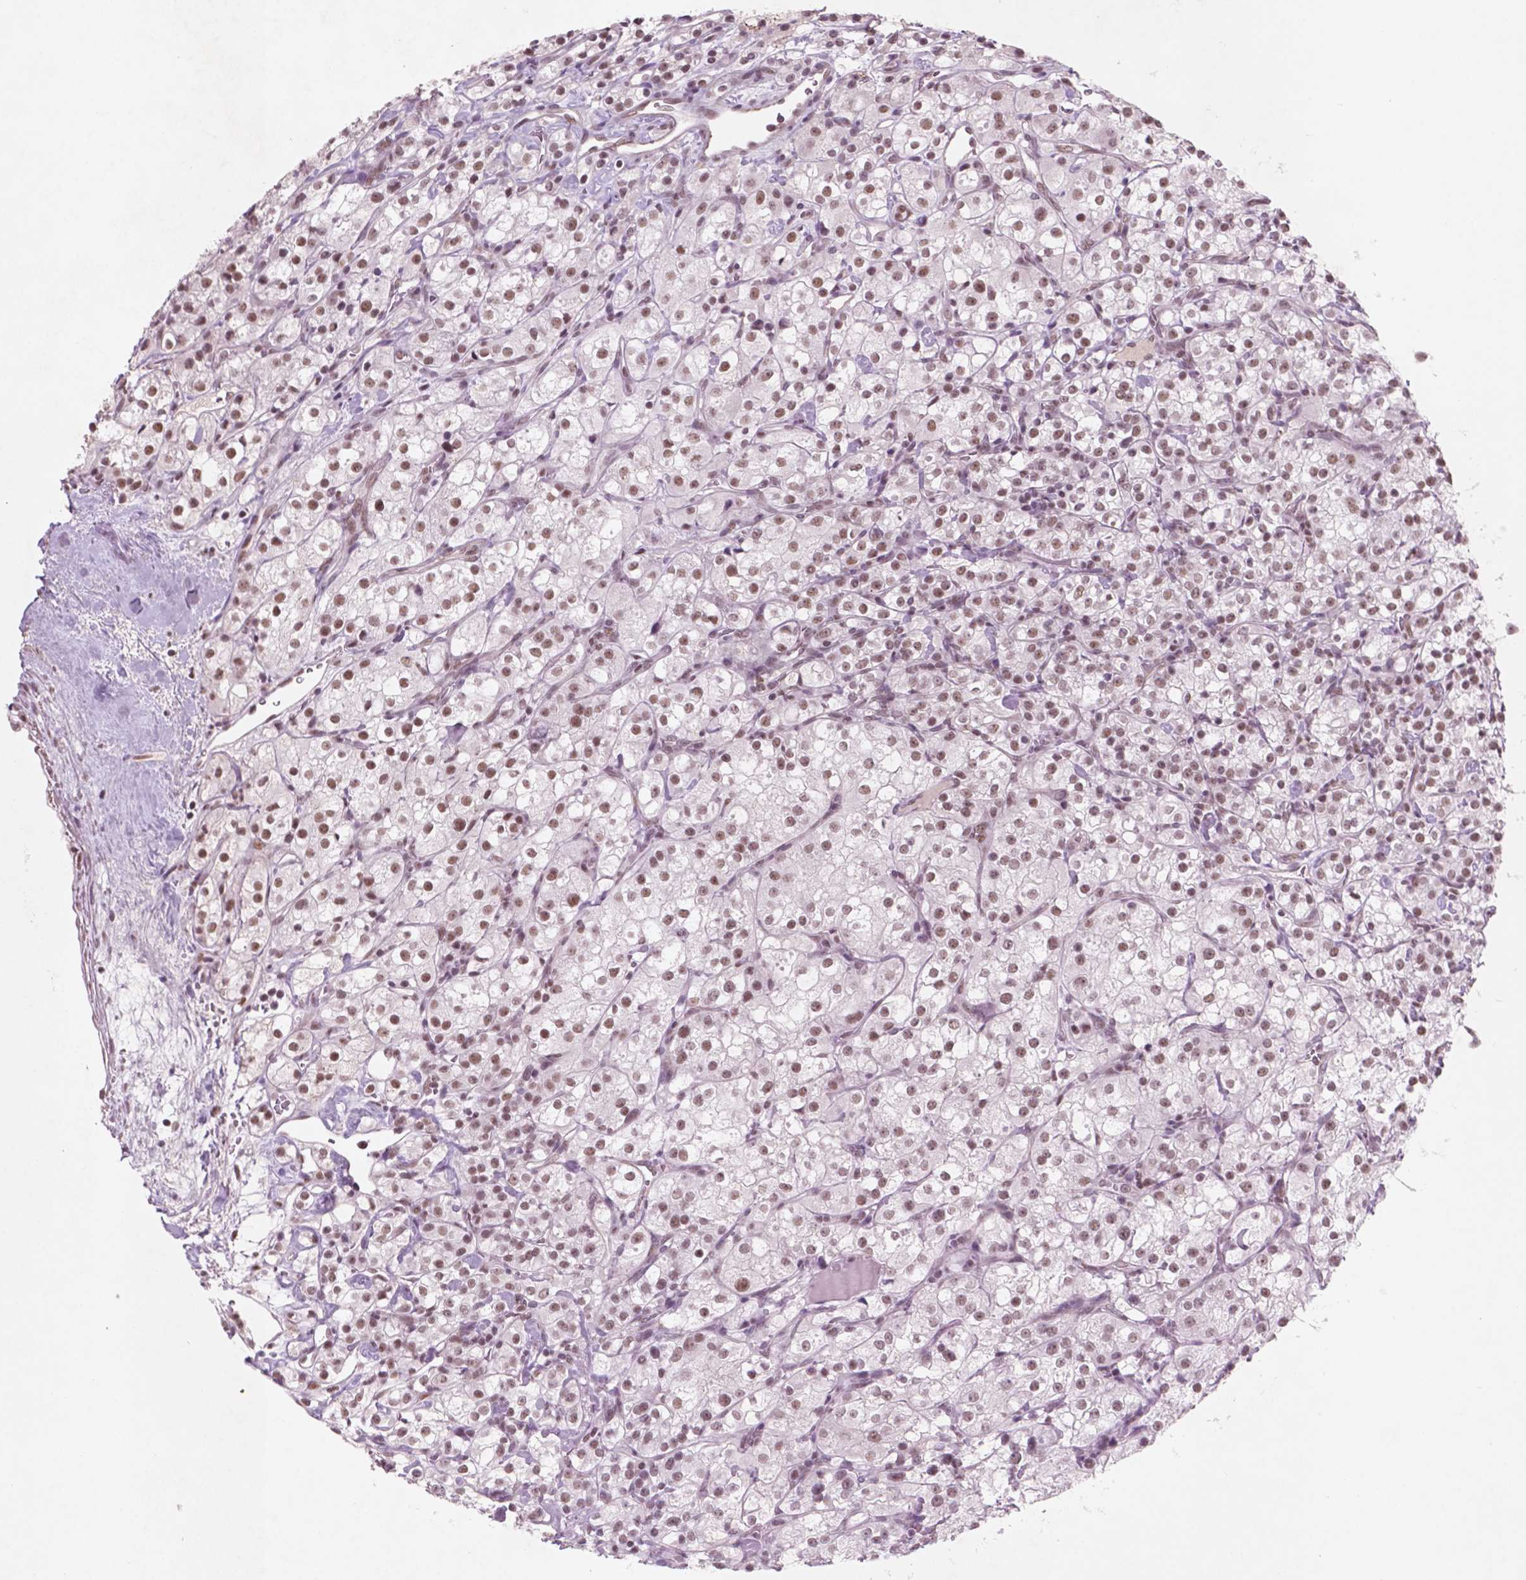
{"staining": {"intensity": "moderate", "quantity": ">75%", "location": "nuclear"}, "tissue": "renal cancer", "cell_type": "Tumor cells", "image_type": "cancer", "snomed": [{"axis": "morphology", "description": "Adenocarcinoma, NOS"}, {"axis": "topography", "description": "Kidney"}], "caption": "The immunohistochemical stain shows moderate nuclear staining in tumor cells of adenocarcinoma (renal) tissue. Nuclei are stained in blue.", "gene": "CTR9", "patient": {"sex": "male", "age": 77}}